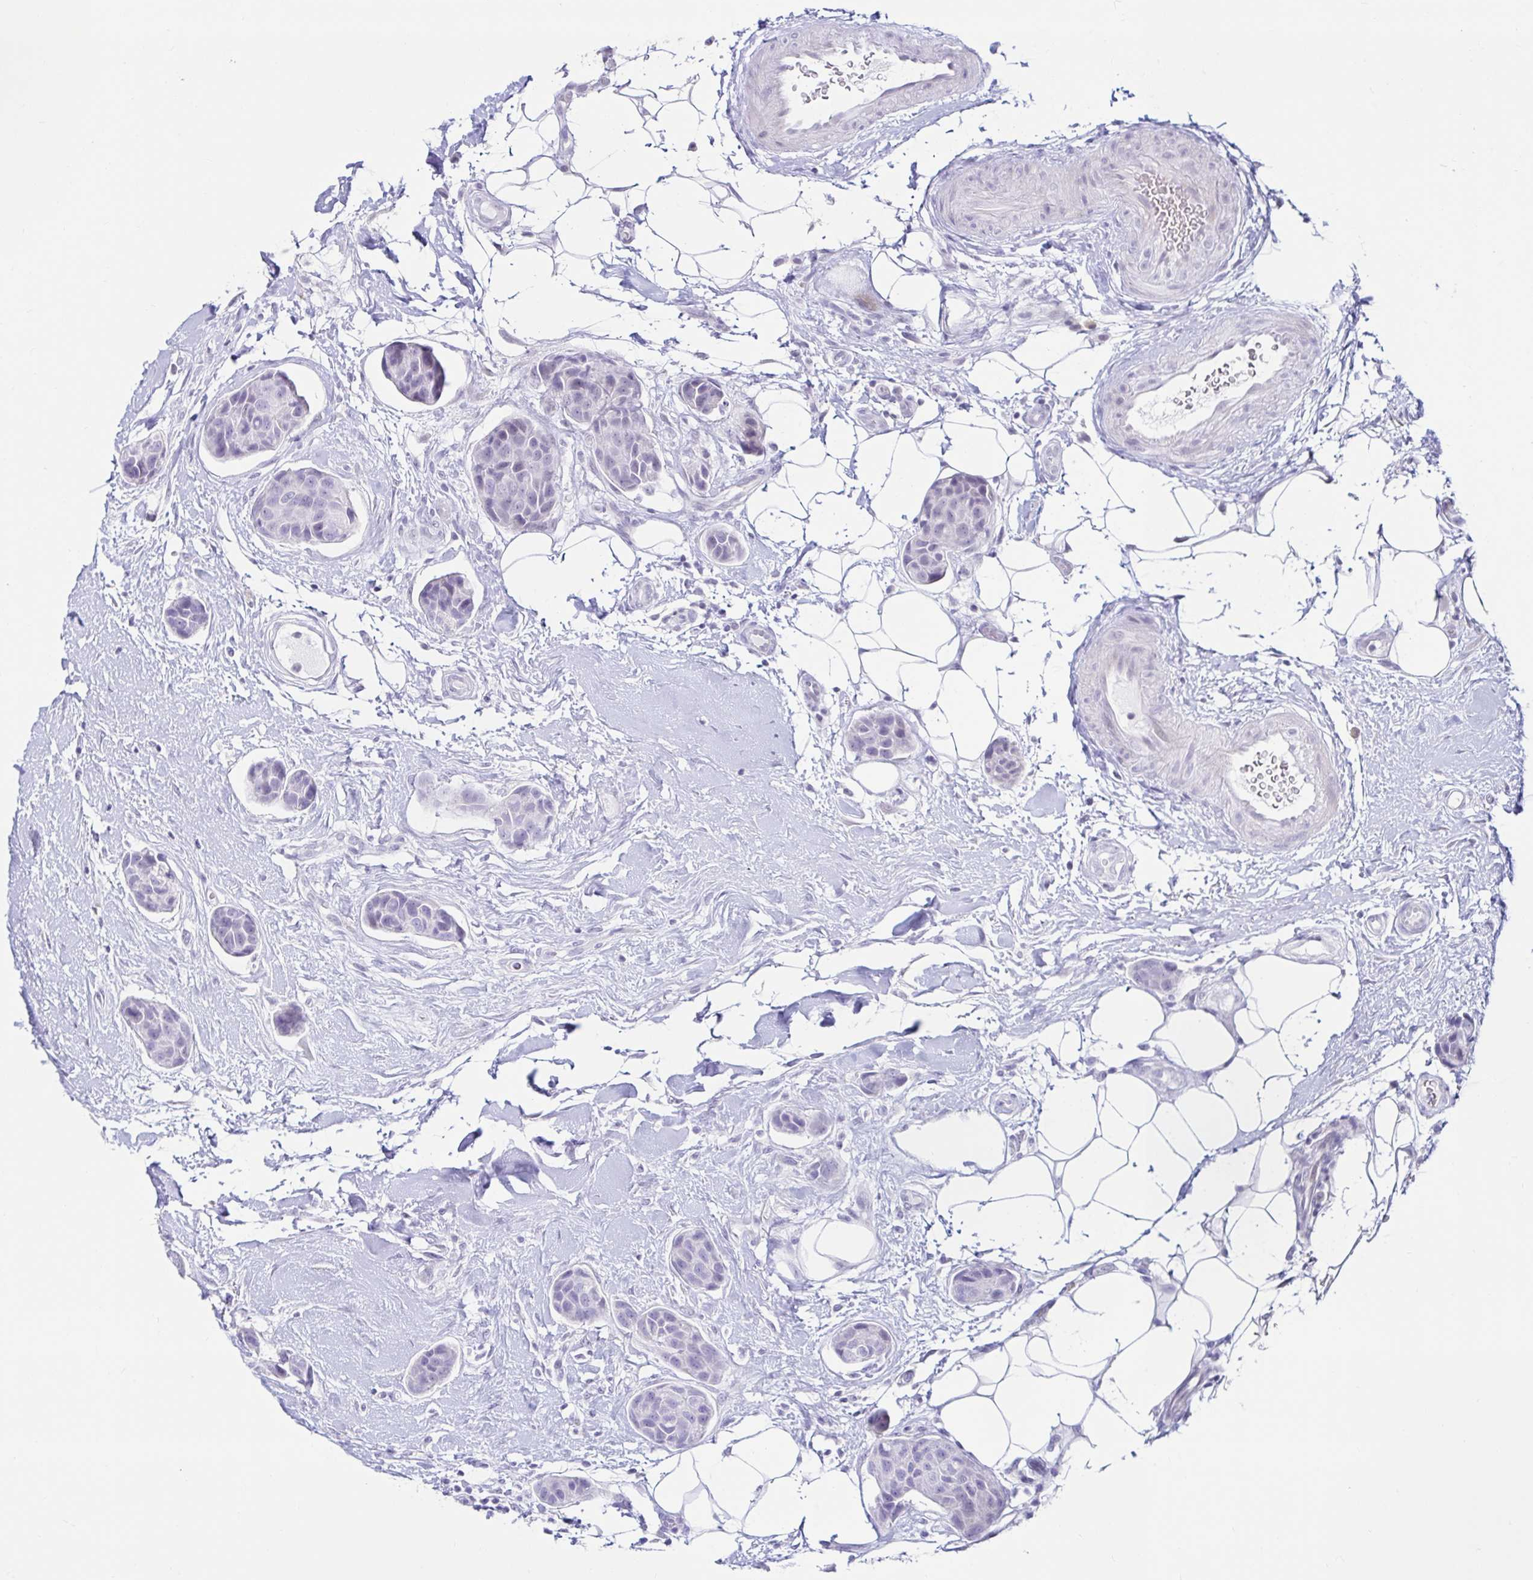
{"staining": {"intensity": "negative", "quantity": "none", "location": "none"}, "tissue": "breast cancer", "cell_type": "Tumor cells", "image_type": "cancer", "snomed": [{"axis": "morphology", "description": "Duct carcinoma"}, {"axis": "topography", "description": "Breast"}, {"axis": "topography", "description": "Lymph node"}], "caption": "DAB immunohistochemical staining of breast cancer (intraductal carcinoma) demonstrates no significant positivity in tumor cells. (DAB IHC visualized using brightfield microscopy, high magnification).", "gene": "BEST1", "patient": {"sex": "female", "age": 80}}